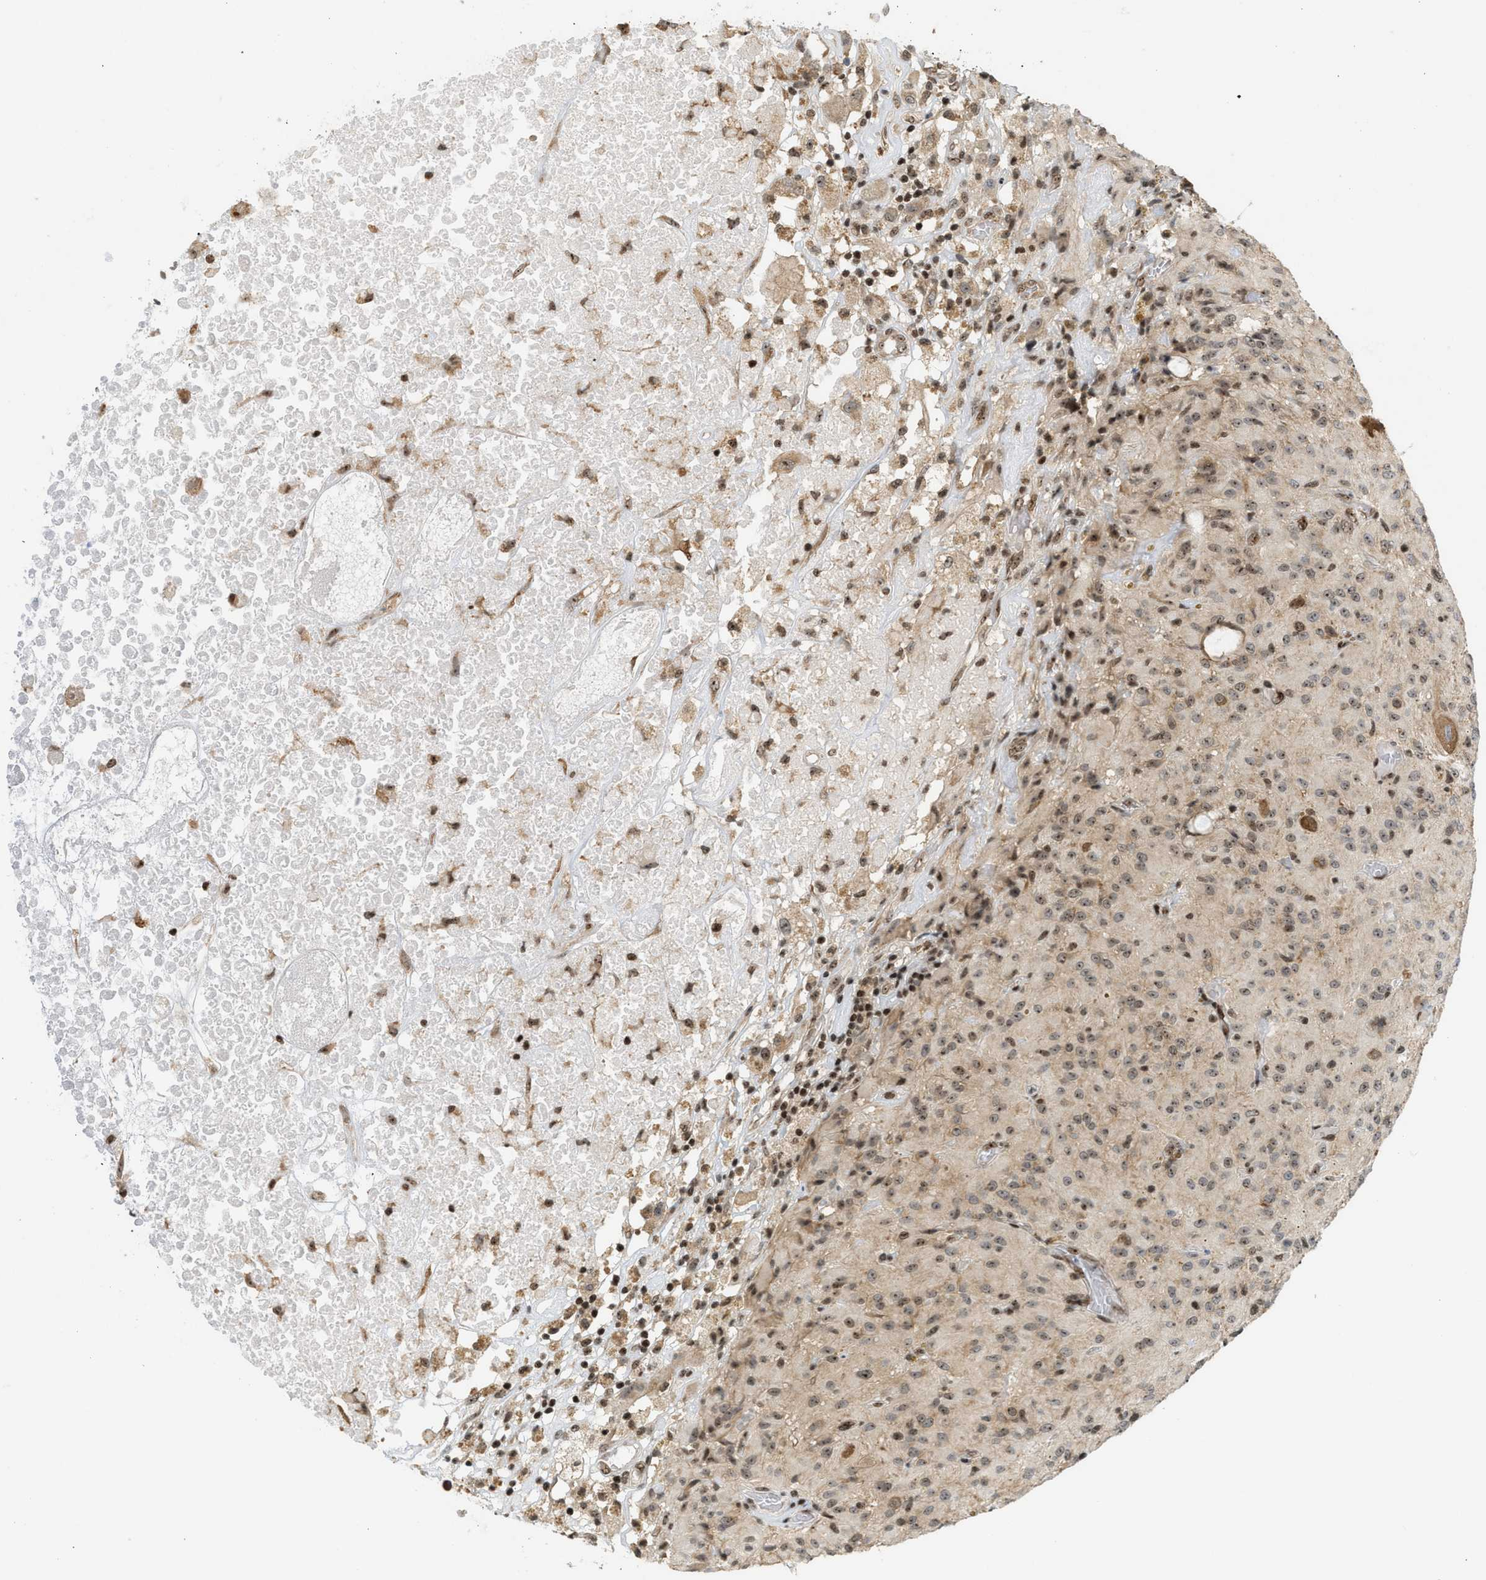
{"staining": {"intensity": "strong", "quantity": "25%-75%", "location": "nuclear"}, "tissue": "glioma", "cell_type": "Tumor cells", "image_type": "cancer", "snomed": [{"axis": "morphology", "description": "Glioma, malignant, High grade"}, {"axis": "topography", "description": "Brain"}], "caption": "A brown stain shows strong nuclear expression of a protein in glioma tumor cells.", "gene": "ZNF22", "patient": {"sex": "female", "age": 59}}